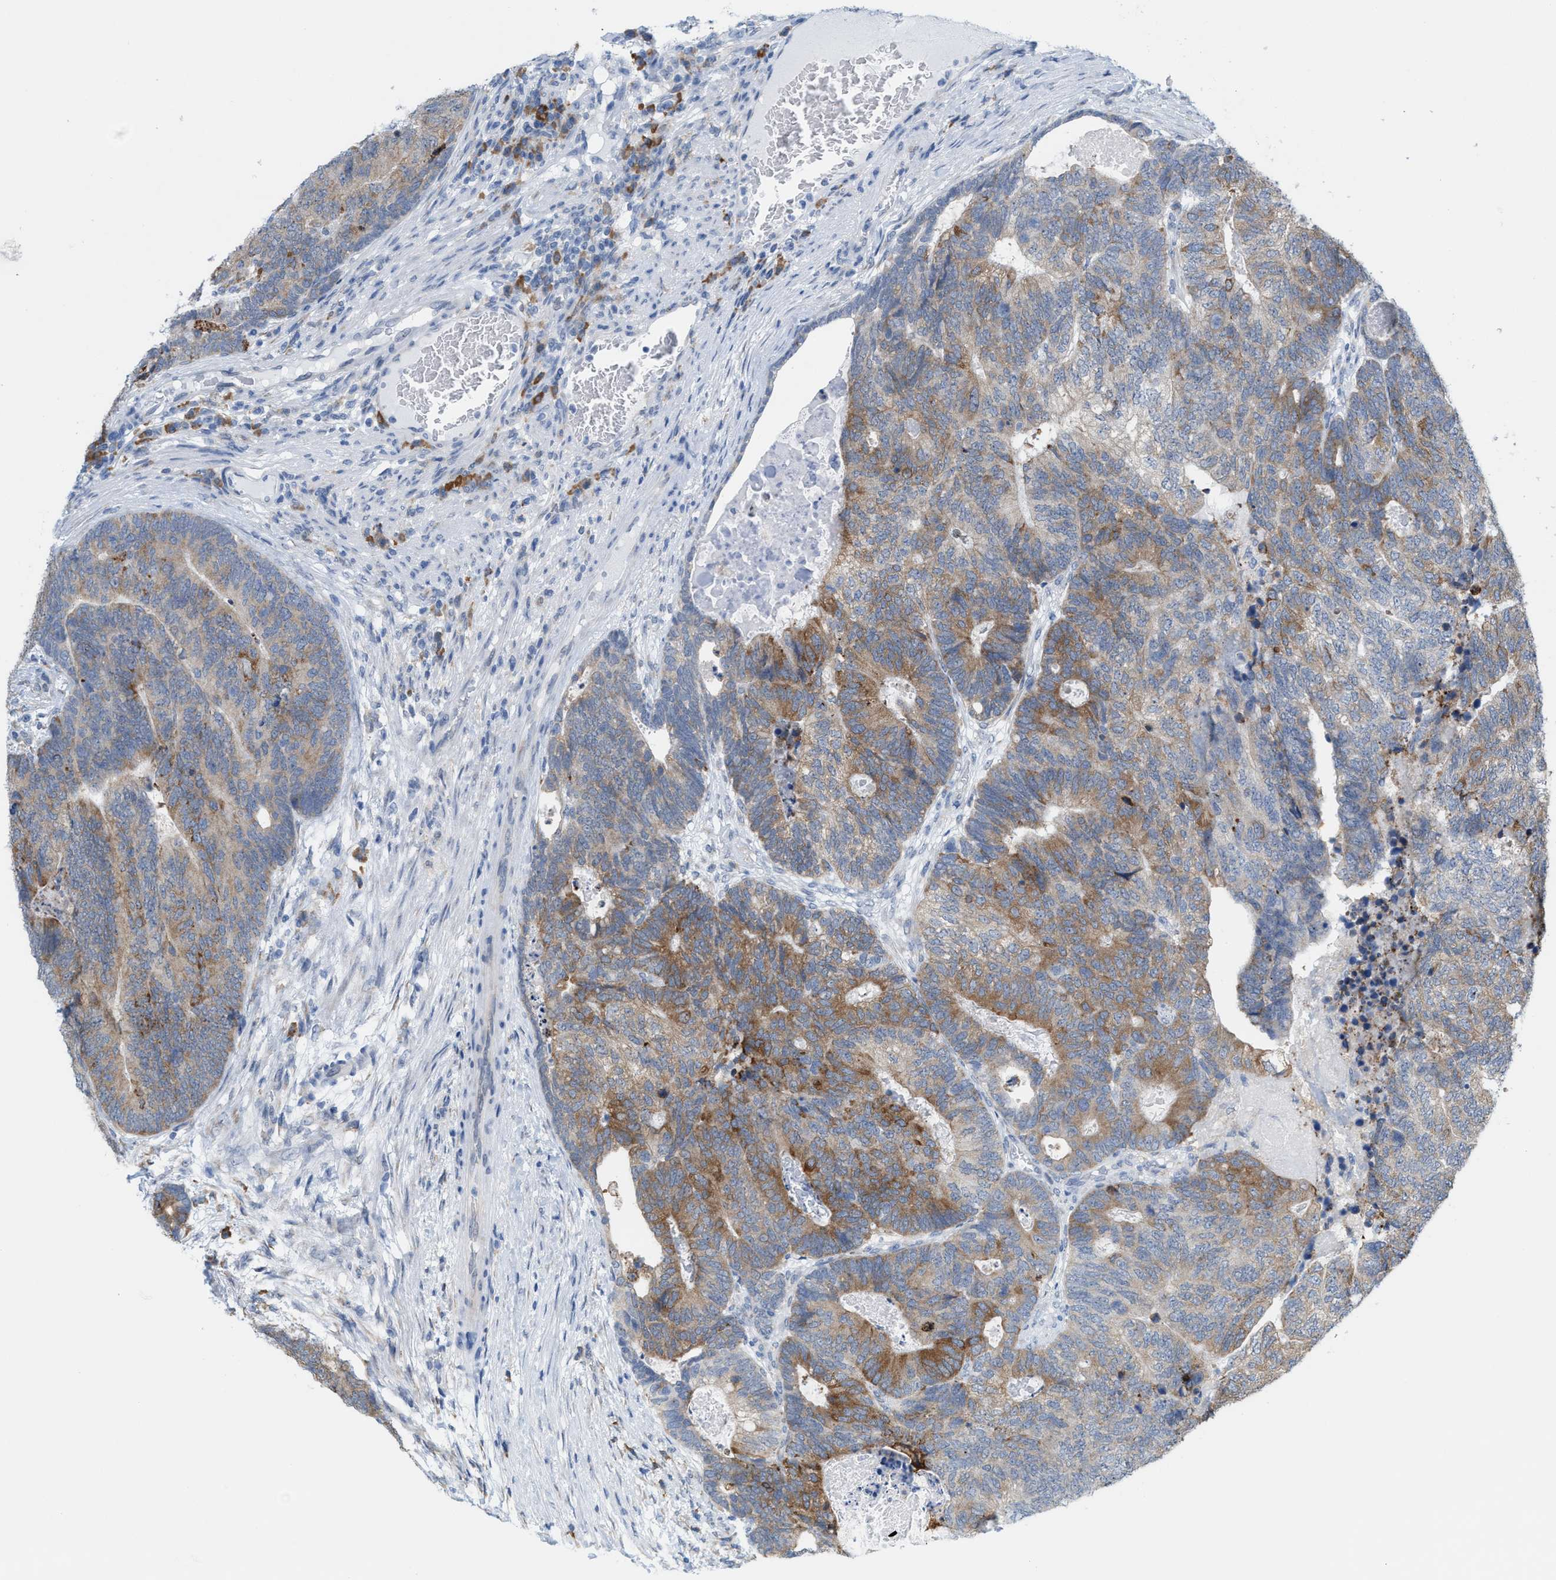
{"staining": {"intensity": "moderate", "quantity": ">75%", "location": "cytoplasmic/membranous"}, "tissue": "colorectal cancer", "cell_type": "Tumor cells", "image_type": "cancer", "snomed": [{"axis": "morphology", "description": "Adenocarcinoma, NOS"}, {"axis": "topography", "description": "Colon"}], "caption": "About >75% of tumor cells in adenocarcinoma (colorectal) exhibit moderate cytoplasmic/membranous protein expression as visualized by brown immunohistochemical staining.", "gene": "KIFC3", "patient": {"sex": "female", "age": 67}}